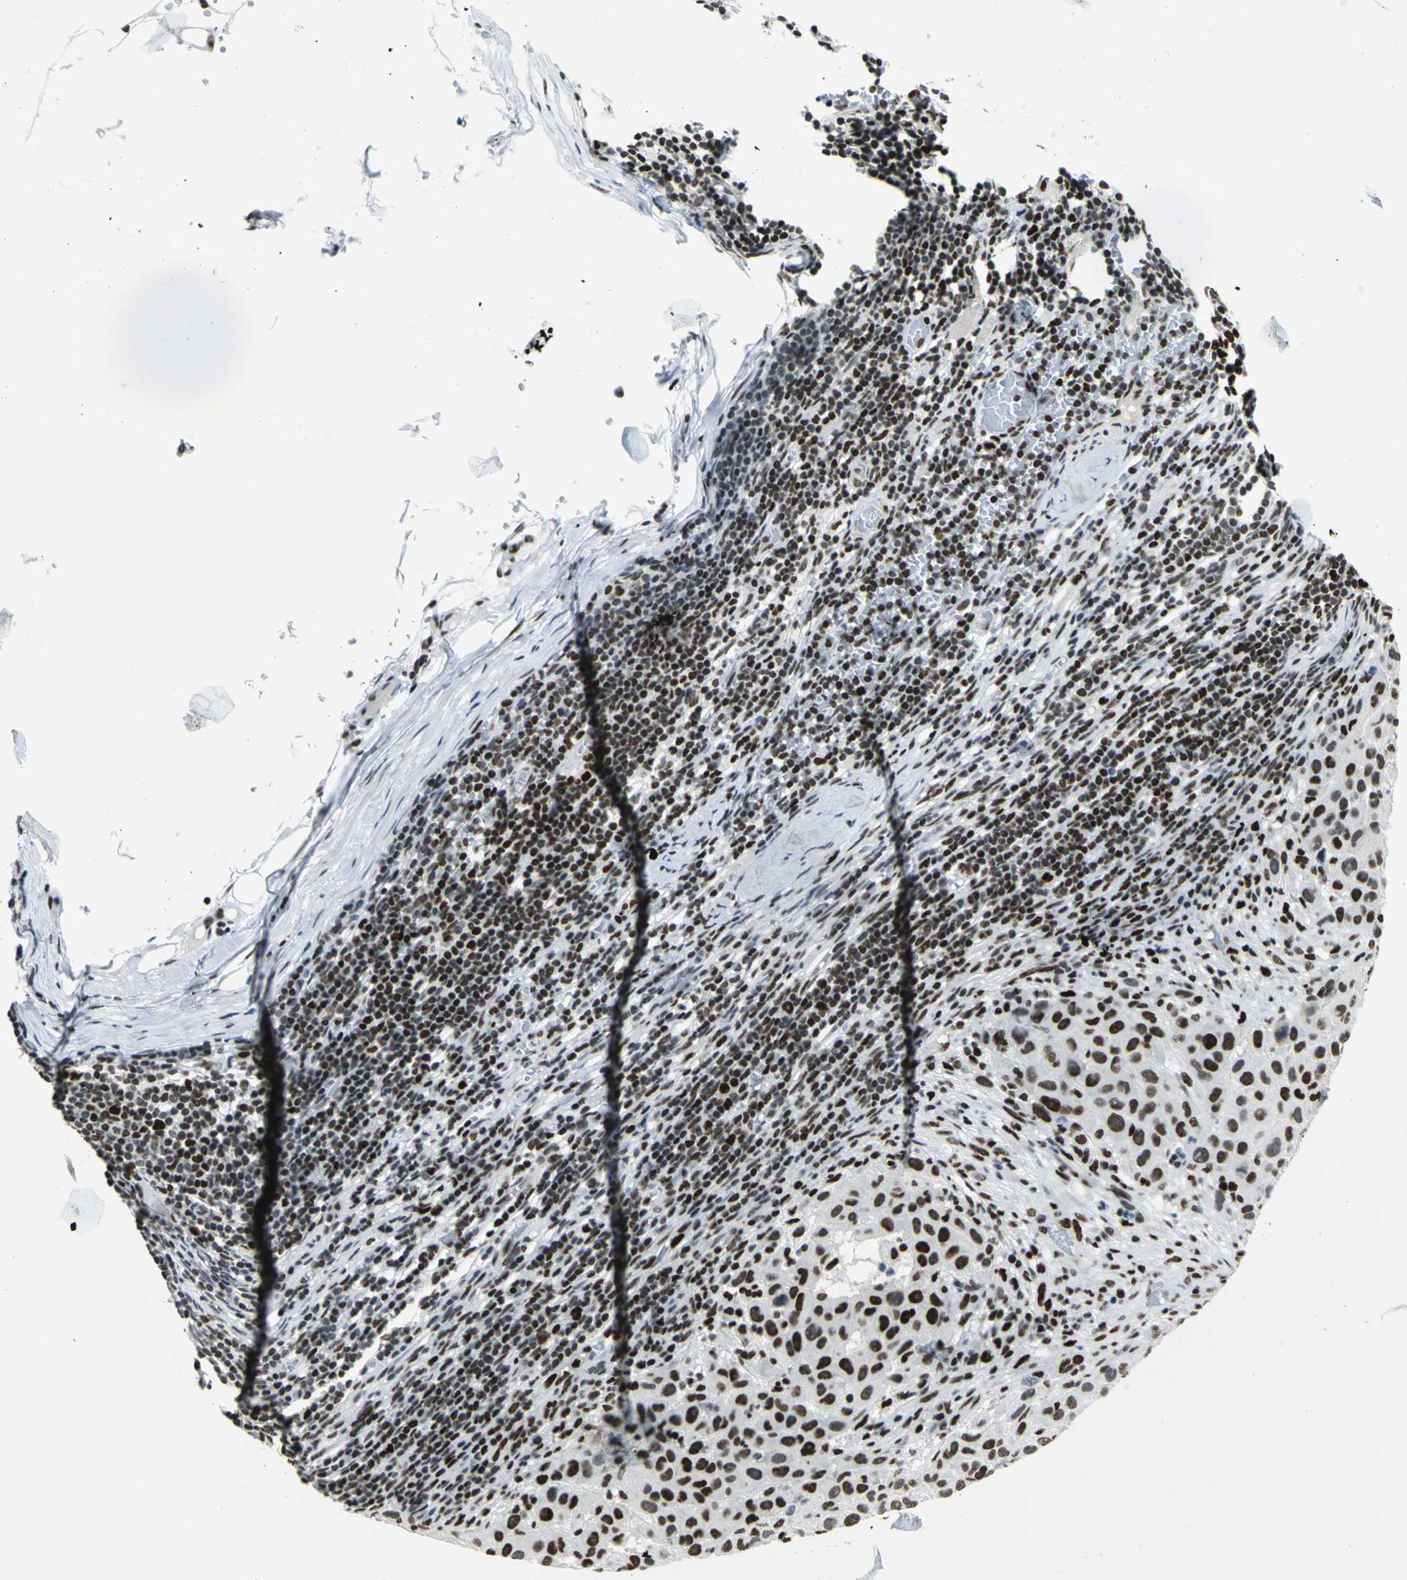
{"staining": {"intensity": "strong", "quantity": ">75%", "location": "nuclear"}, "tissue": "melanoma", "cell_type": "Tumor cells", "image_type": "cancer", "snomed": [{"axis": "morphology", "description": "Malignant melanoma, Metastatic site"}, {"axis": "topography", "description": "Lymph node"}], "caption": "A high amount of strong nuclear staining is present in about >75% of tumor cells in melanoma tissue.", "gene": "HNRNPD", "patient": {"sex": "male", "age": 61}}